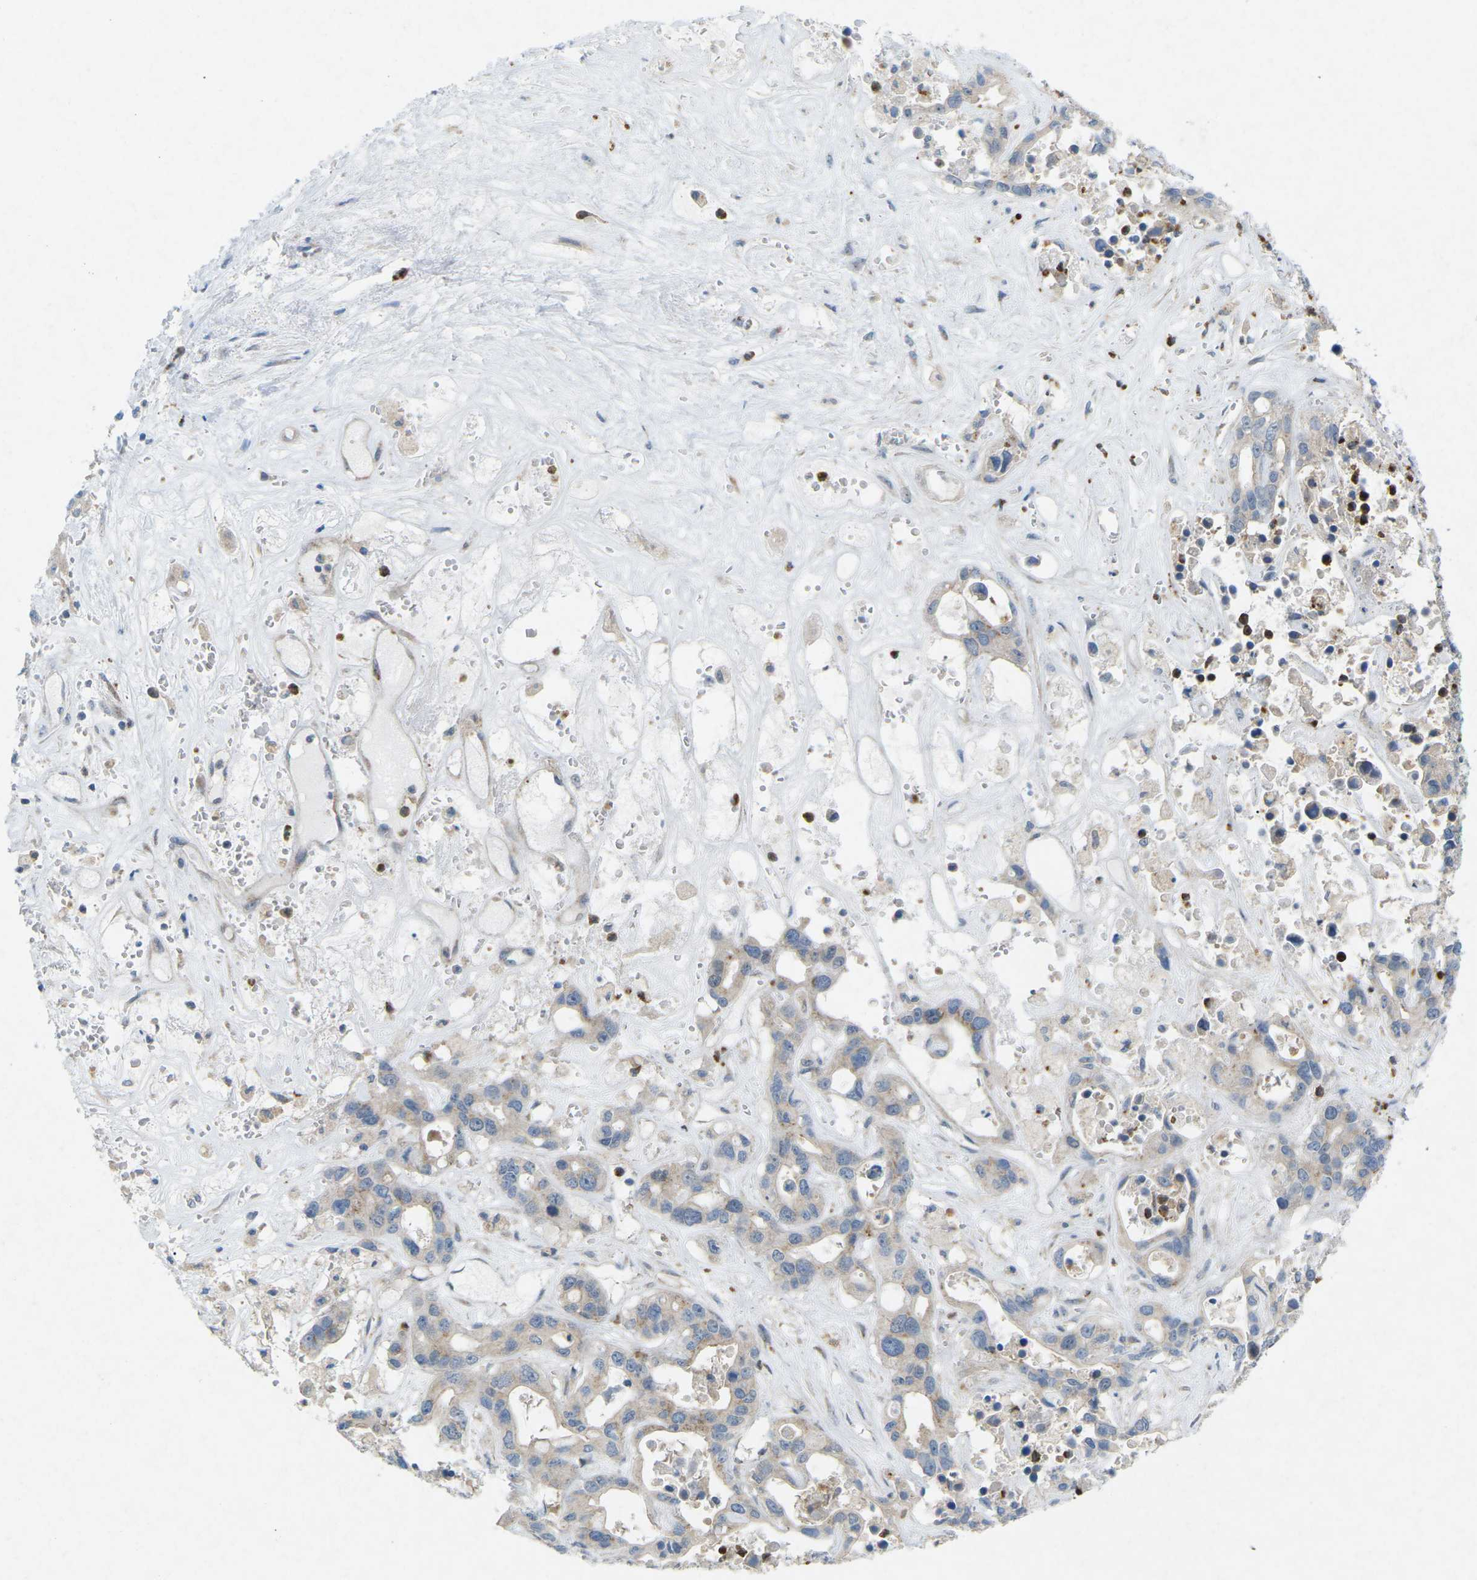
{"staining": {"intensity": "weak", "quantity": ">75%", "location": "cytoplasmic/membranous"}, "tissue": "liver cancer", "cell_type": "Tumor cells", "image_type": "cancer", "snomed": [{"axis": "morphology", "description": "Cholangiocarcinoma"}, {"axis": "topography", "description": "Liver"}], "caption": "A brown stain shows weak cytoplasmic/membranous expression of a protein in liver cancer (cholangiocarcinoma) tumor cells. (DAB (3,3'-diaminobenzidine) = brown stain, brightfield microscopy at high magnification).", "gene": "STK11", "patient": {"sex": "female", "age": 65}}